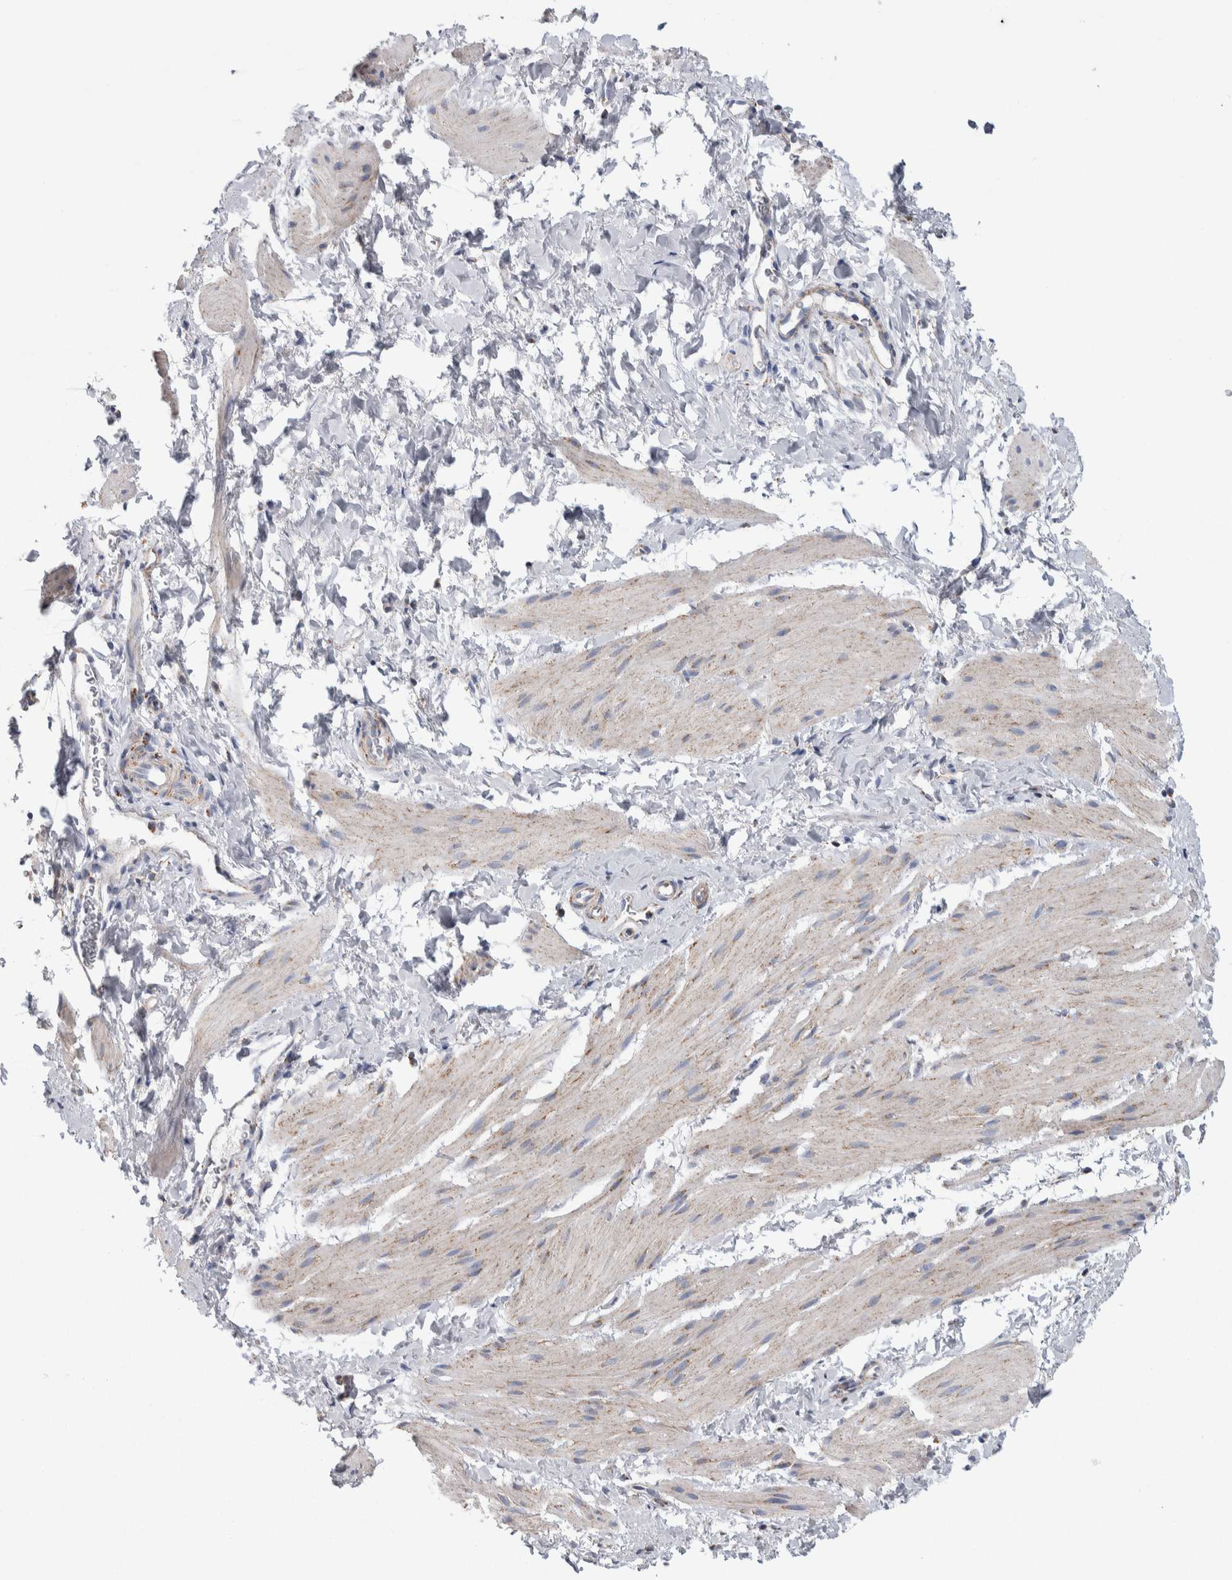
{"staining": {"intensity": "weak", "quantity": "<25%", "location": "cytoplasmic/membranous"}, "tissue": "smooth muscle", "cell_type": "Smooth muscle cells", "image_type": "normal", "snomed": [{"axis": "morphology", "description": "Normal tissue, NOS"}, {"axis": "topography", "description": "Smooth muscle"}], "caption": "An image of smooth muscle stained for a protein reveals no brown staining in smooth muscle cells.", "gene": "ETFA", "patient": {"sex": "male", "age": 16}}